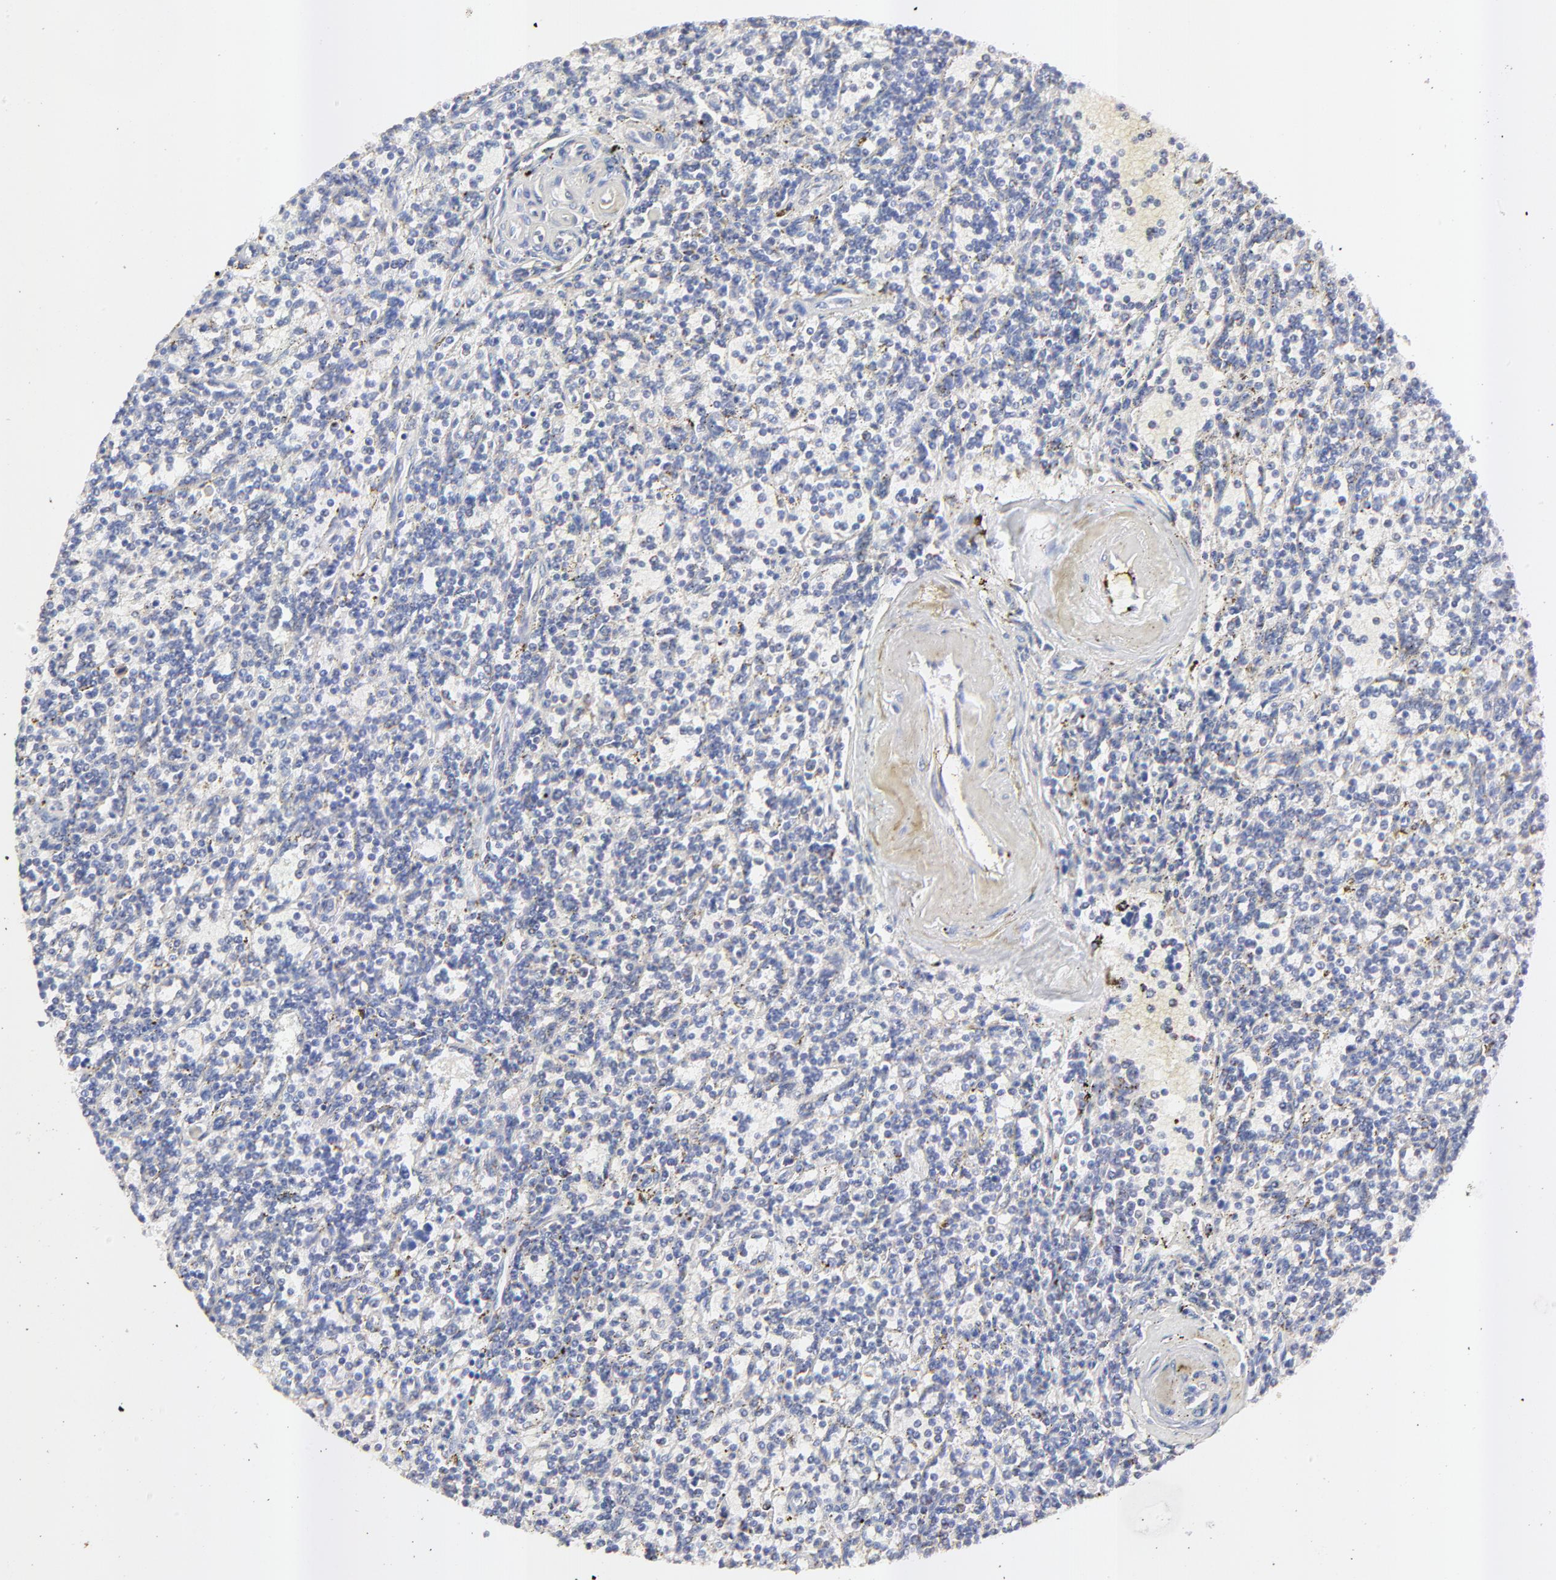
{"staining": {"intensity": "weak", "quantity": "<25%", "location": "cytoplasmic/membranous"}, "tissue": "lymphoma", "cell_type": "Tumor cells", "image_type": "cancer", "snomed": [{"axis": "morphology", "description": "Malignant lymphoma, non-Hodgkin's type, Low grade"}, {"axis": "topography", "description": "Spleen"}], "caption": "The photomicrograph displays no significant positivity in tumor cells of low-grade malignant lymphoma, non-Hodgkin's type. The staining is performed using DAB brown chromogen with nuclei counter-stained in using hematoxylin.", "gene": "COX4I1", "patient": {"sex": "male", "age": 73}}